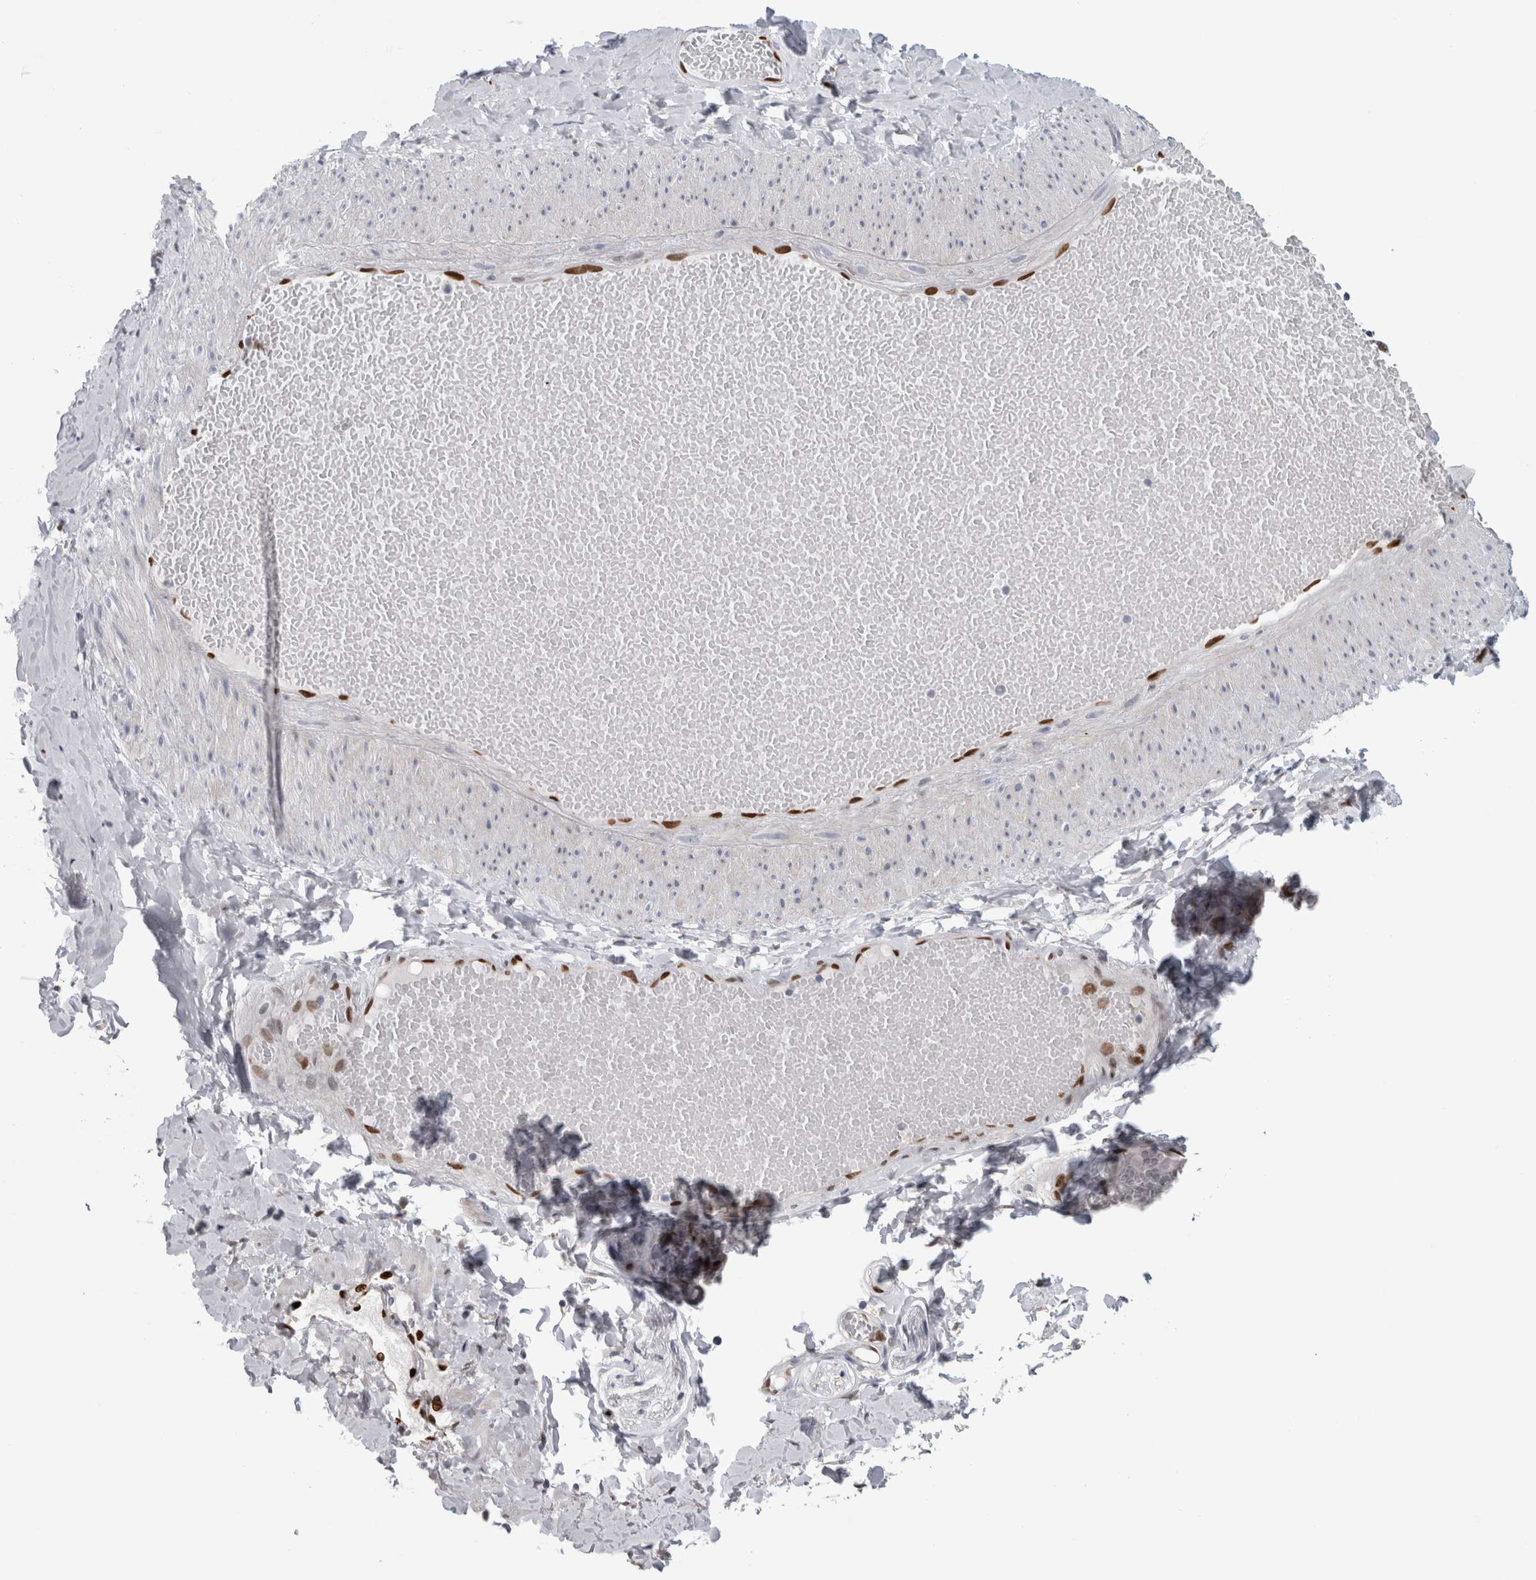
{"staining": {"intensity": "weak", "quantity": "<25%", "location": "nuclear"}, "tissue": "adipose tissue", "cell_type": "Adipocytes", "image_type": "normal", "snomed": [{"axis": "morphology", "description": "Normal tissue, NOS"}, {"axis": "topography", "description": "Adipose tissue"}, {"axis": "topography", "description": "Vascular tissue"}, {"axis": "topography", "description": "Peripheral nerve tissue"}], "caption": "Micrograph shows no significant protein staining in adipocytes of normal adipose tissue.", "gene": "IL33", "patient": {"sex": "male", "age": 25}}